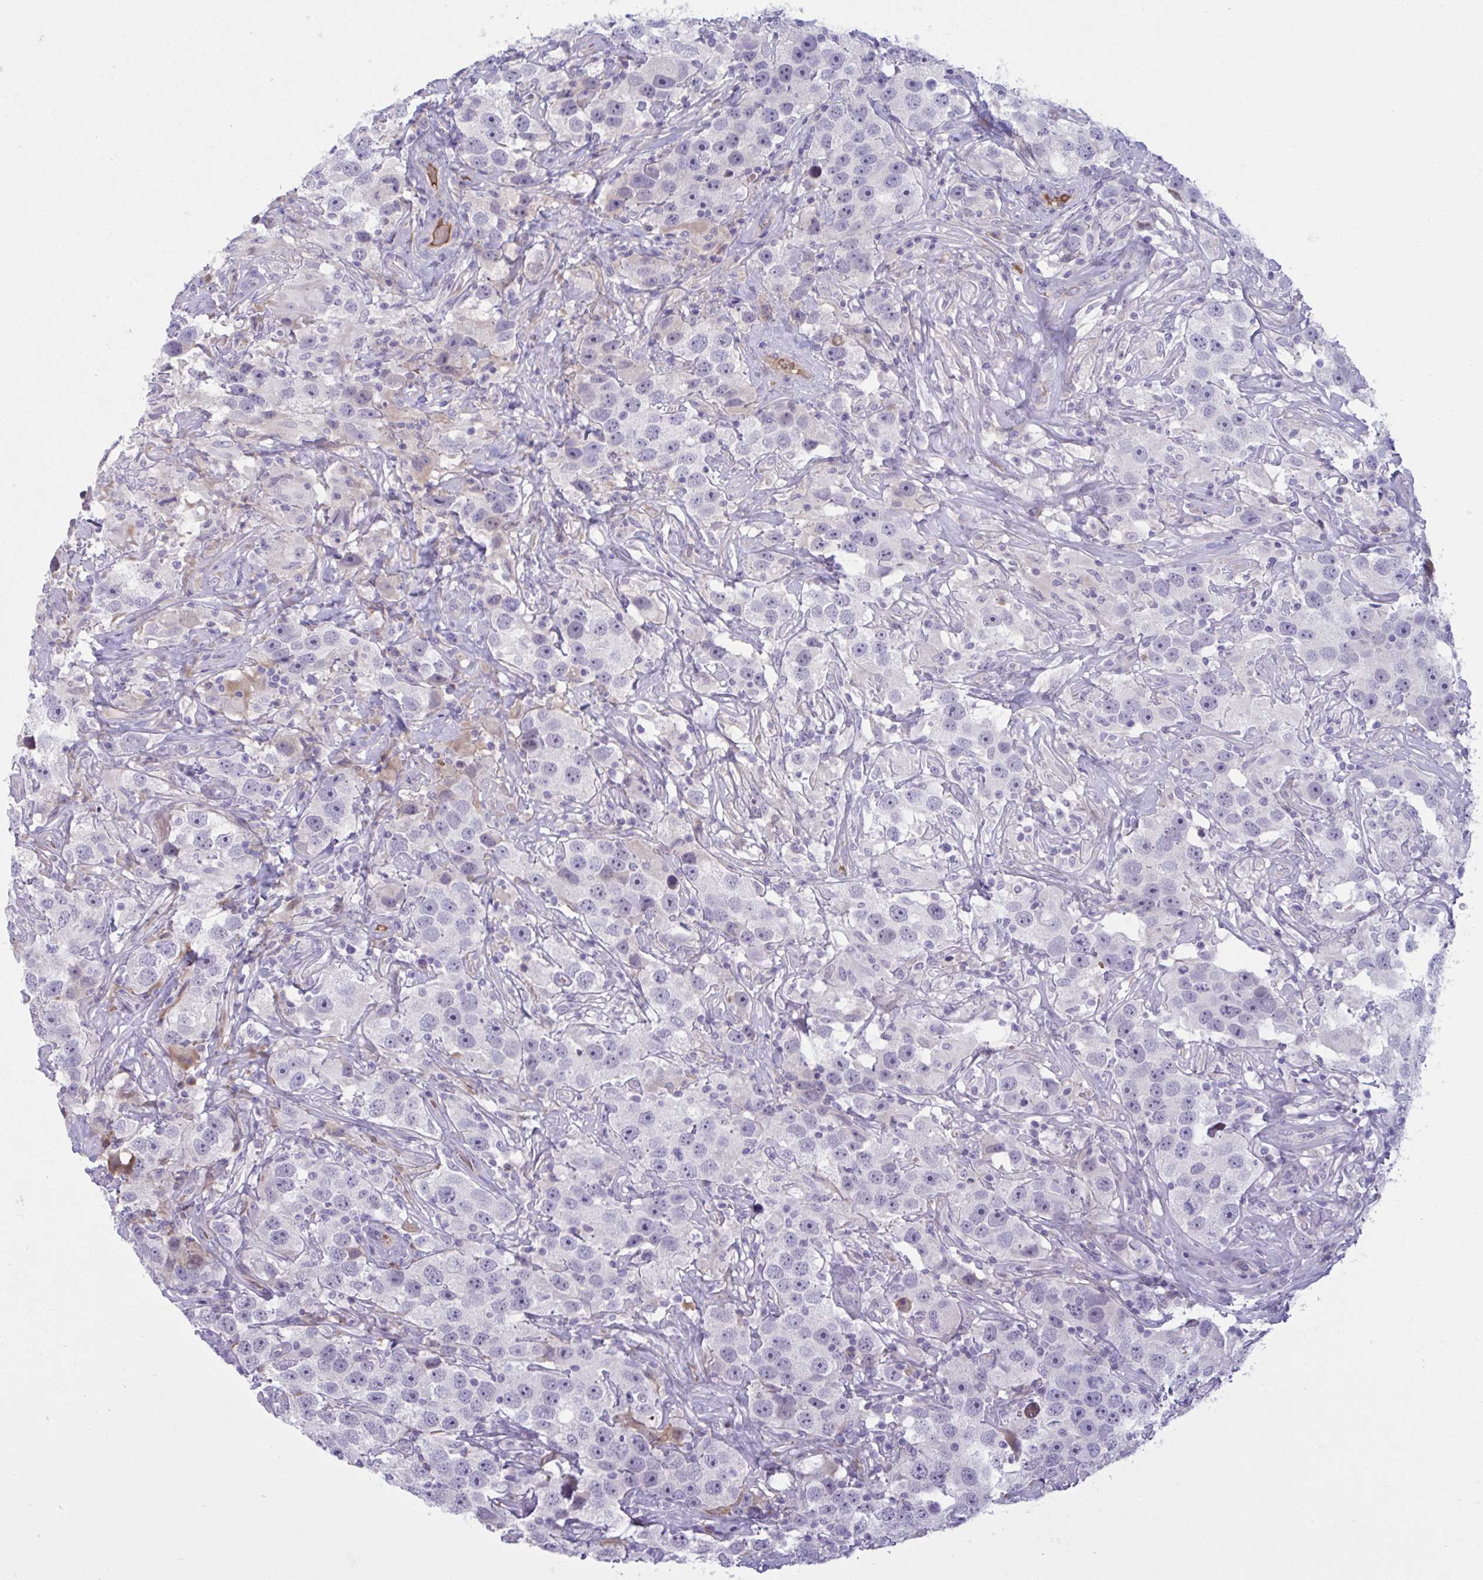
{"staining": {"intensity": "negative", "quantity": "none", "location": "none"}, "tissue": "testis cancer", "cell_type": "Tumor cells", "image_type": "cancer", "snomed": [{"axis": "morphology", "description": "Seminoma, NOS"}, {"axis": "topography", "description": "Testis"}], "caption": "A high-resolution image shows immunohistochemistry (IHC) staining of seminoma (testis), which displays no significant staining in tumor cells.", "gene": "VWC2", "patient": {"sex": "male", "age": 49}}